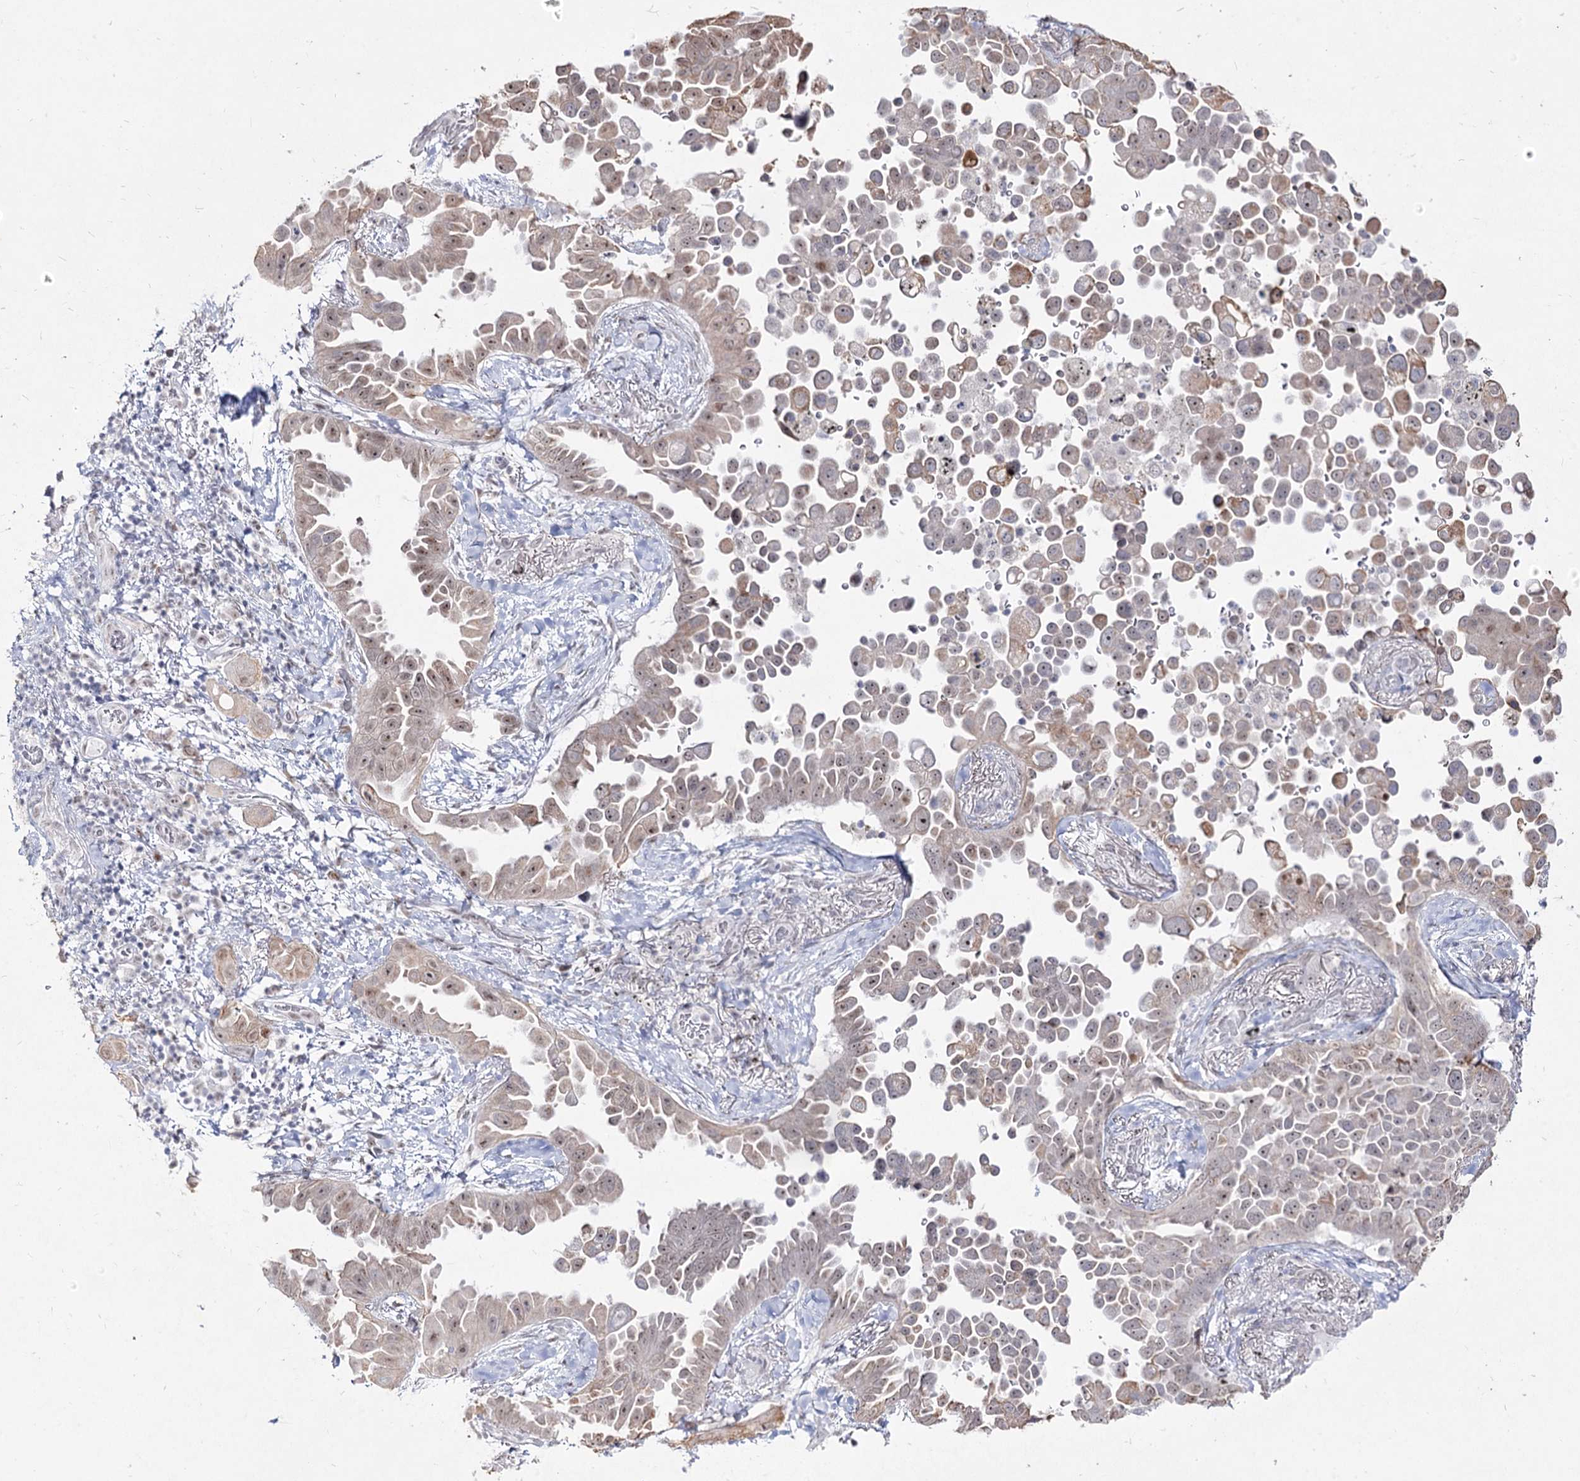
{"staining": {"intensity": "weak", "quantity": "25%-75%", "location": "cytoplasmic/membranous,nuclear"}, "tissue": "lung cancer", "cell_type": "Tumor cells", "image_type": "cancer", "snomed": [{"axis": "morphology", "description": "Adenocarcinoma, NOS"}, {"axis": "topography", "description": "Lung"}], "caption": "Human lung cancer (adenocarcinoma) stained with a brown dye demonstrates weak cytoplasmic/membranous and nuclear positive positivity in about 25%-75% of tumor cells.", "gene": "DDX50", "patient": {"sex": "female", "age": 67}}